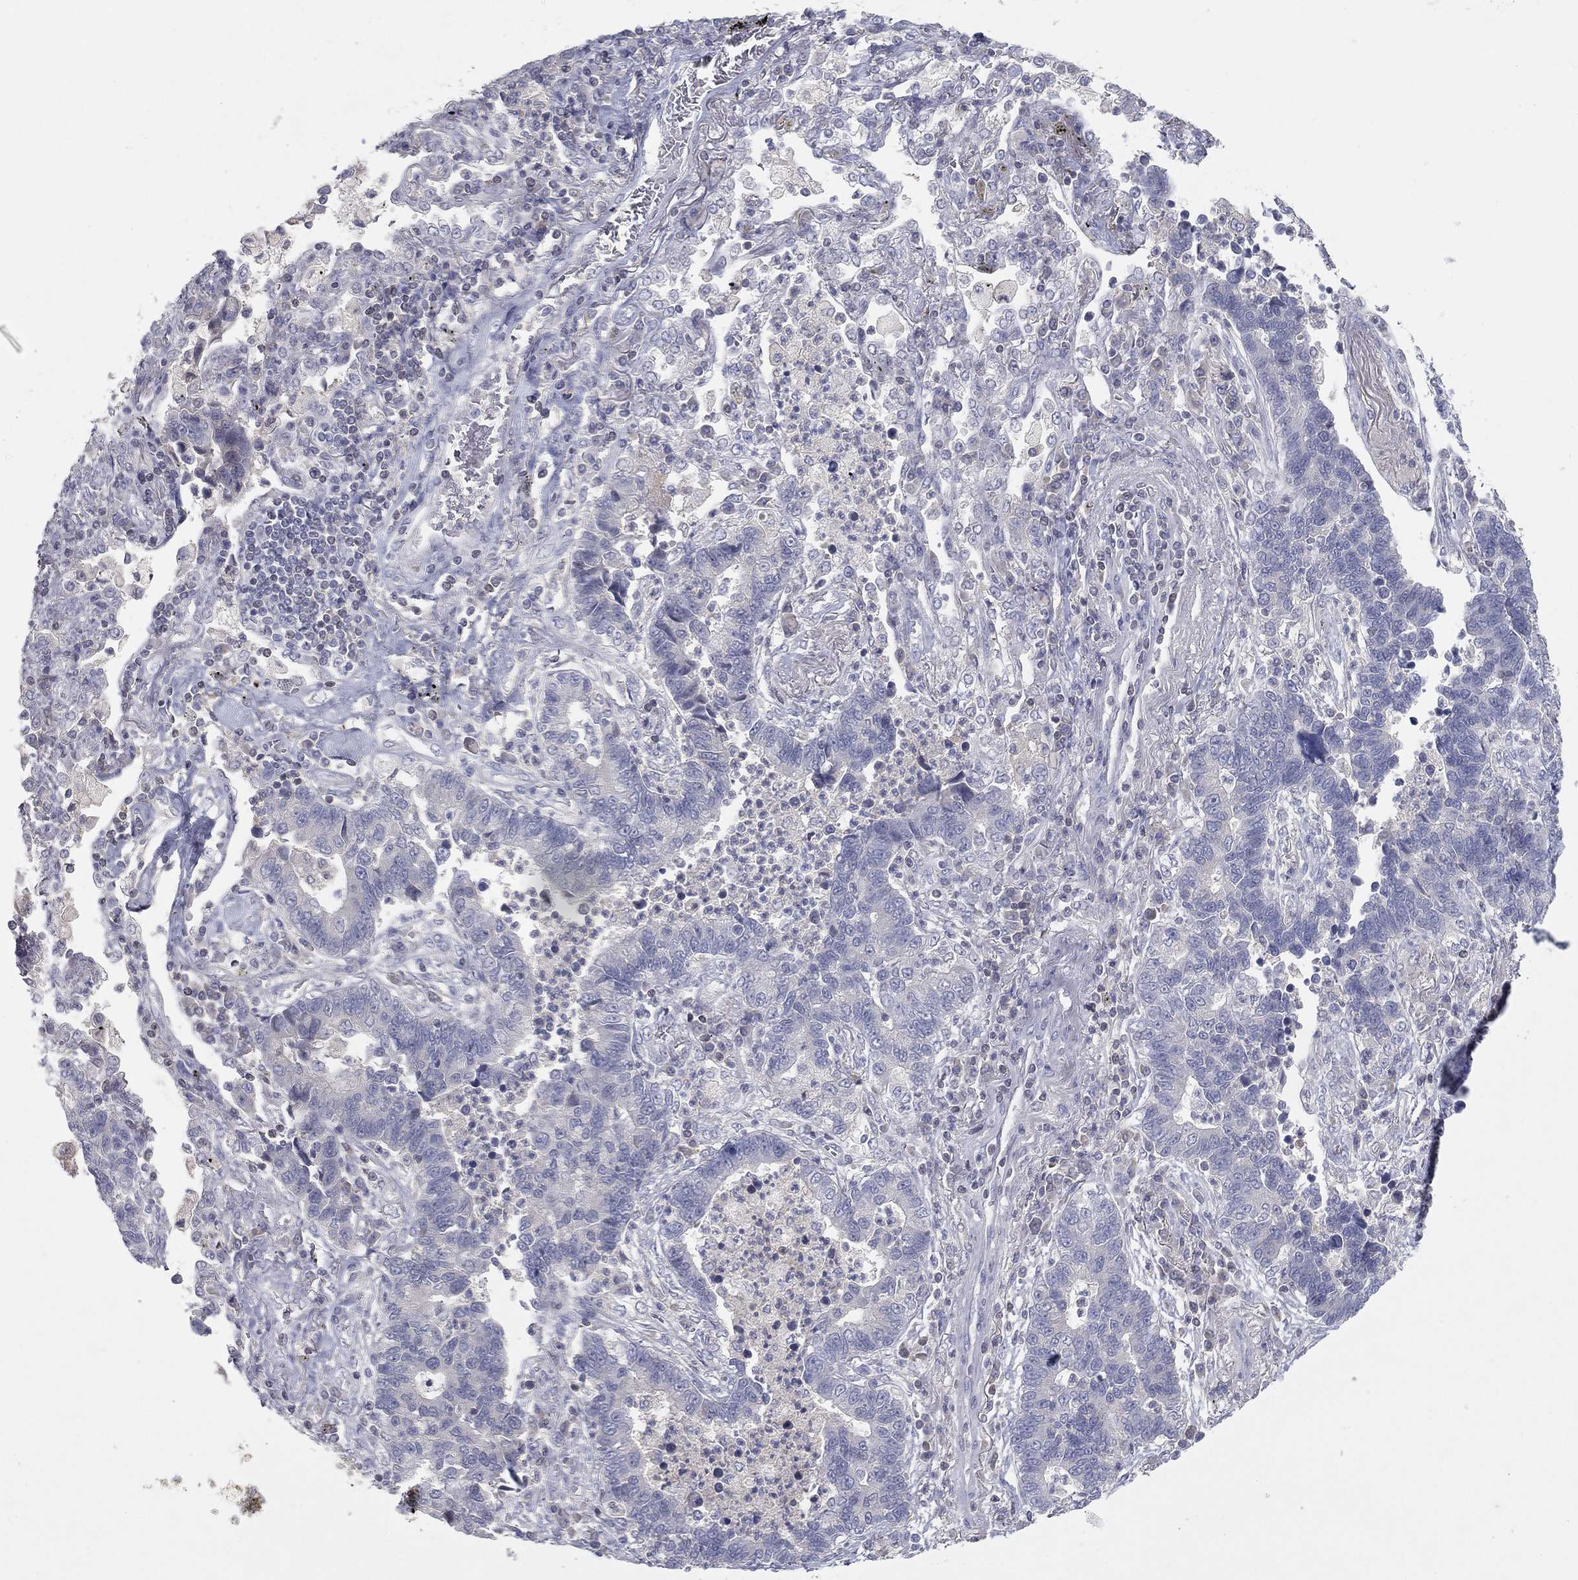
{"staining": {"intensity": "negative", "quantity": "none", "location": "none"}, "tissue": "lung cancer", "cell_type": "Tumor cells", "image_type": "cancer", "snomed": [{"axis": "morphology", "description": "Adenocarcinoma, NOS"}, {"axis": "topography", "description": "Lung"}], "caption": "High power microscopy histopathology image of an IHC photomicrograph of lung adenocarcinoma, revealing no significant staining in tumor cells.", "gene": "CPT1B", "patient": {"sex": "female", "age": 57}}